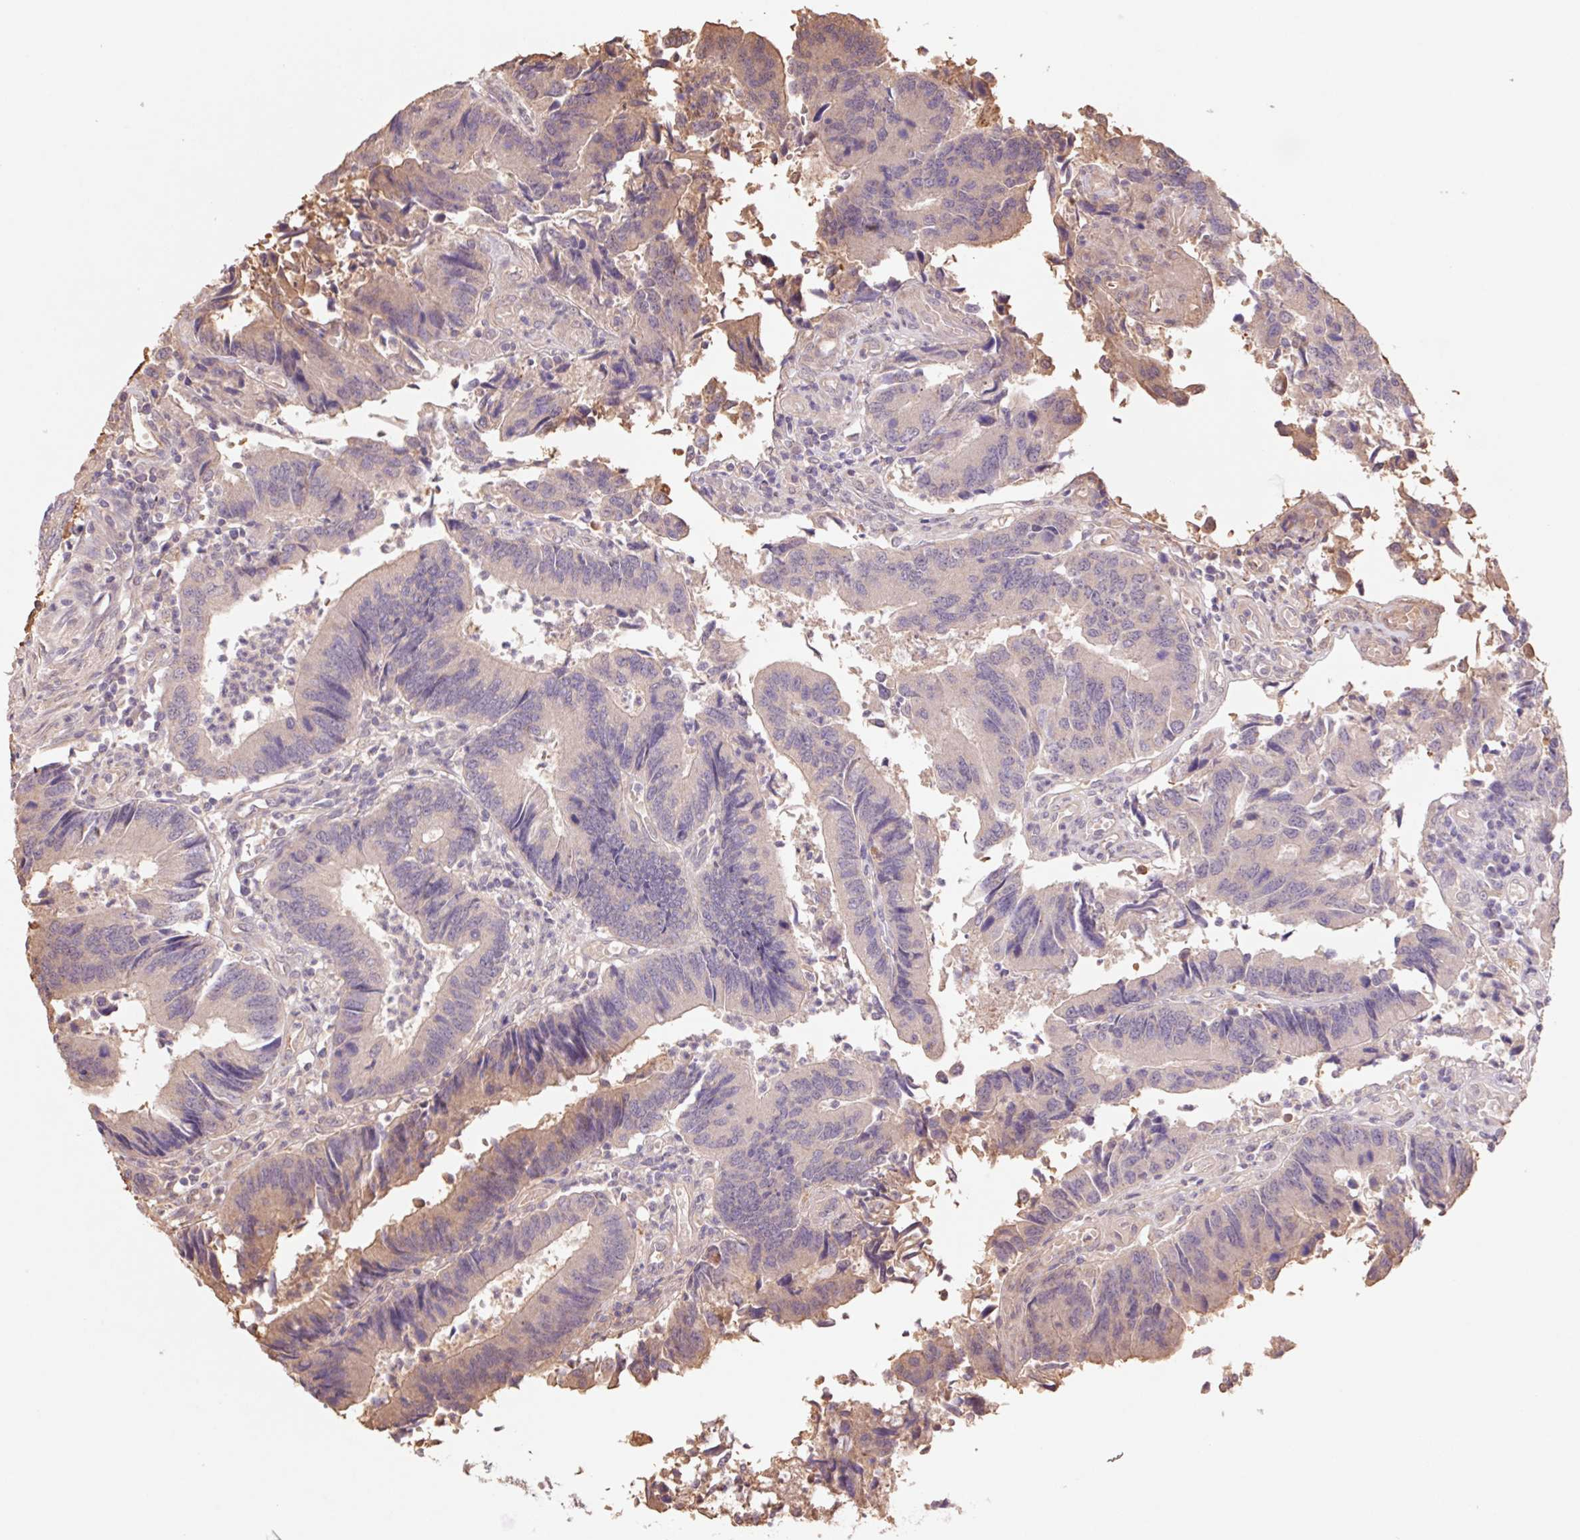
{"staining": {"intensity": "weak", "quantity": "25%-75%", "location": "cytoplasmic/membranous"}, "tissue": "colorectal cancer", "cell_type": "Tumor cells", "image_type": "cancer", "snomed": [{"axis": "morphology", "description": "Adenocarcinoma, NOS"}, {"axis": "topography", "description": "Colon"}], "caption": "This is a histology image of immunohistochemistry (IHC) staining of colorectal adenocarcinoma, which shows weak expression in the cytoplasmic/membranous of tumor cells.", "gene": "GRM2", "patient": {"sex": "female", "age": 67}}